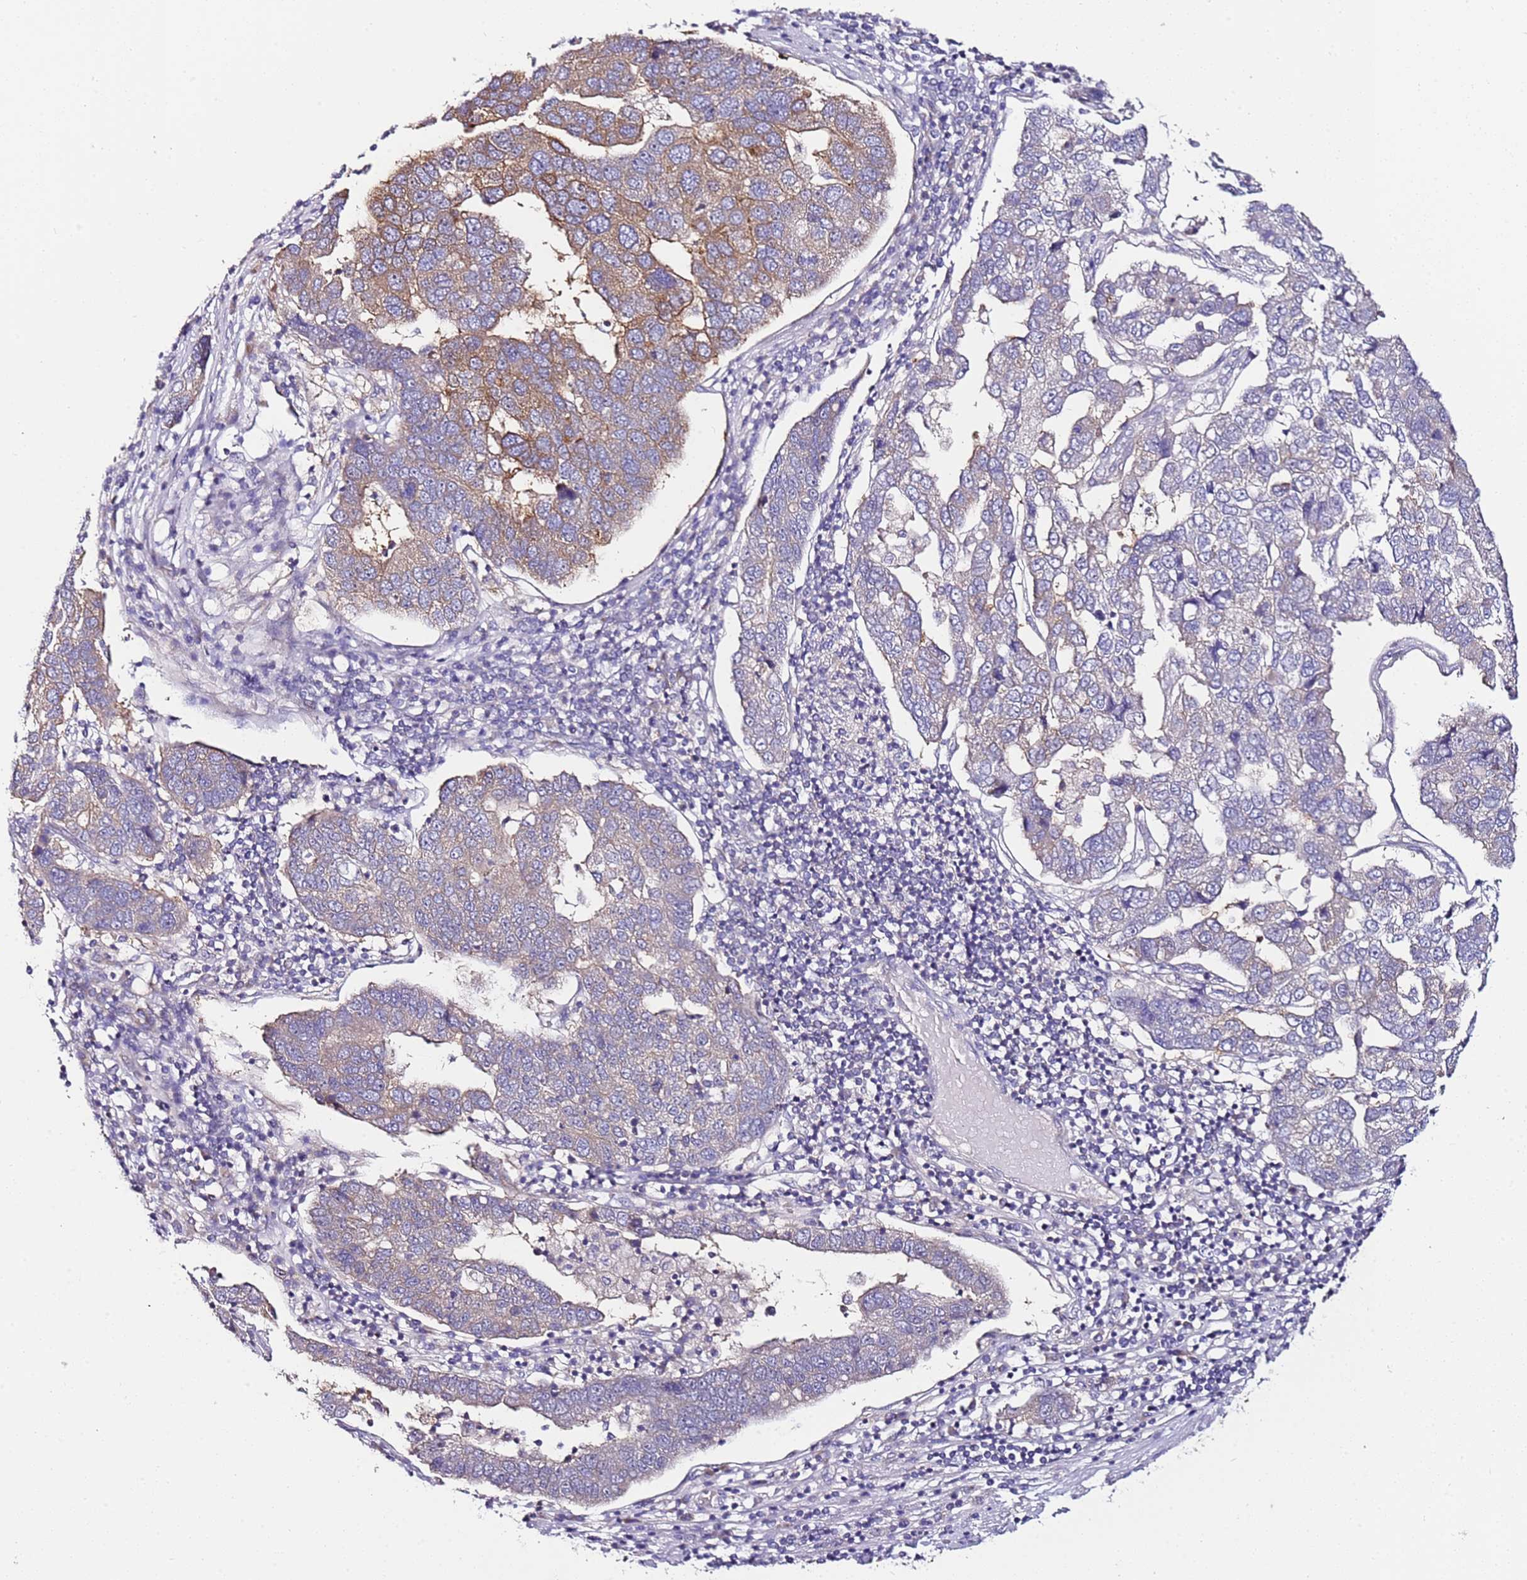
{"staining": {"intensity": "moderate", "quantity": "25%-75%", "location": "cytoplasmic/membranous"}, "tissue": "pancreatic cancer", "cell_type": "Tumor cells", "image_type": "cancer", "snomed": [{"axis": "morphology", "description": "Adenocarcinoma, NOS"}, {"axis": "topography", "description": "Pancreas"}], "caption": "A photomicrograph of human pancreatic cancer (adenocarcinoma) stained for a protein reveals moderate cytoplasmic/membranous brown staining in tumor cells.", "gene": "SRRM5", "patient": {"sex": "female", "age": 61}}